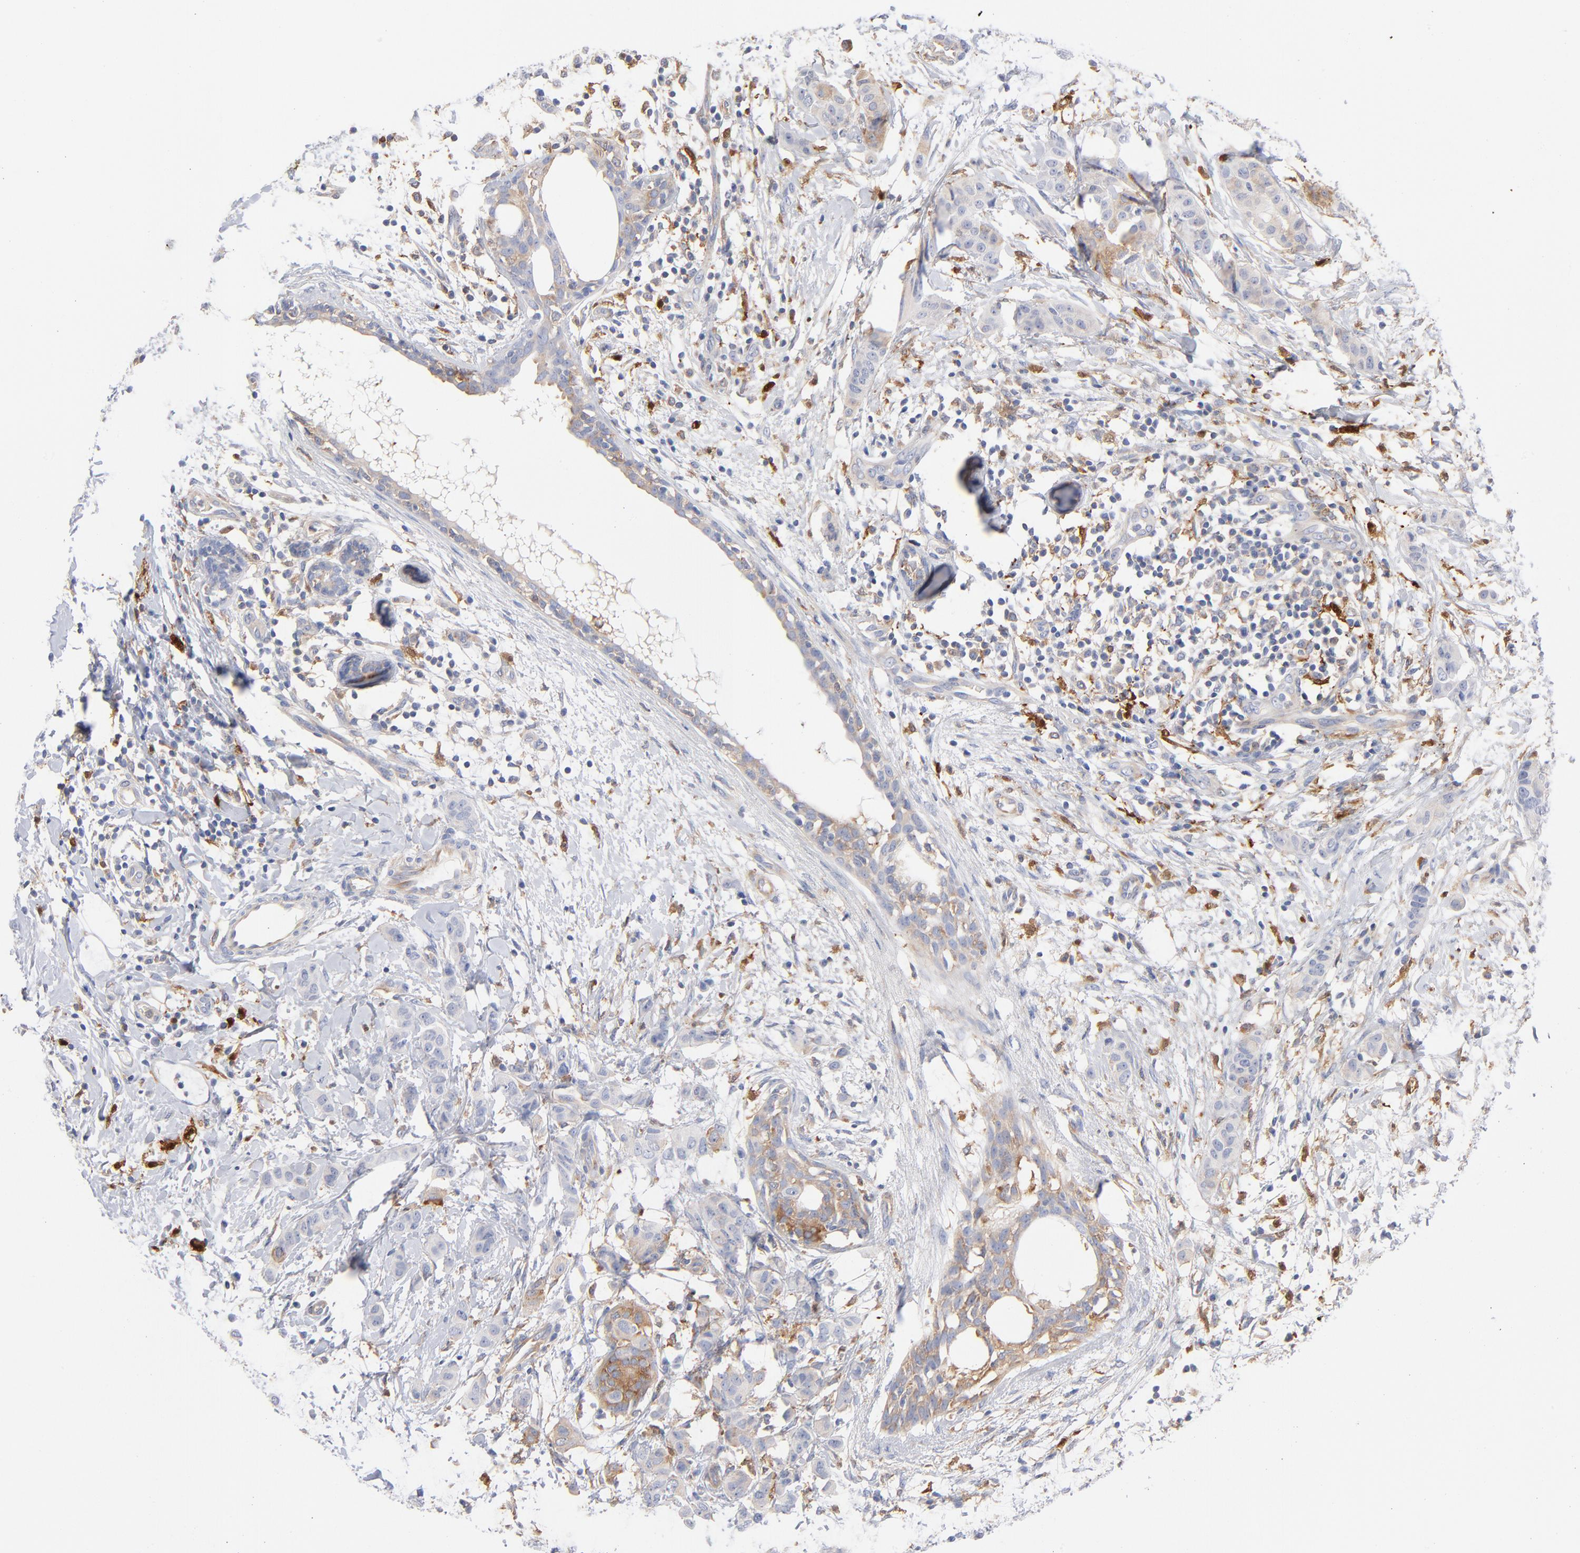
{"staining": {"intensity": "negative", "quantity": "none", "location": "none"}, "tissue": "breast cancer", "cell_type": "Tumor cells", "image_type": "cancer", "snomed": [{"axis": "morphology", "description": "Duct carcinoma"}, {"axis": "topography", "description": "Breast"}], "caption": "Immunohistochemistry of breast cancer demonstrates no staining in tumor cells.", "gene": "IFIT2", "patient": {"sex": "female", "age": 40}}